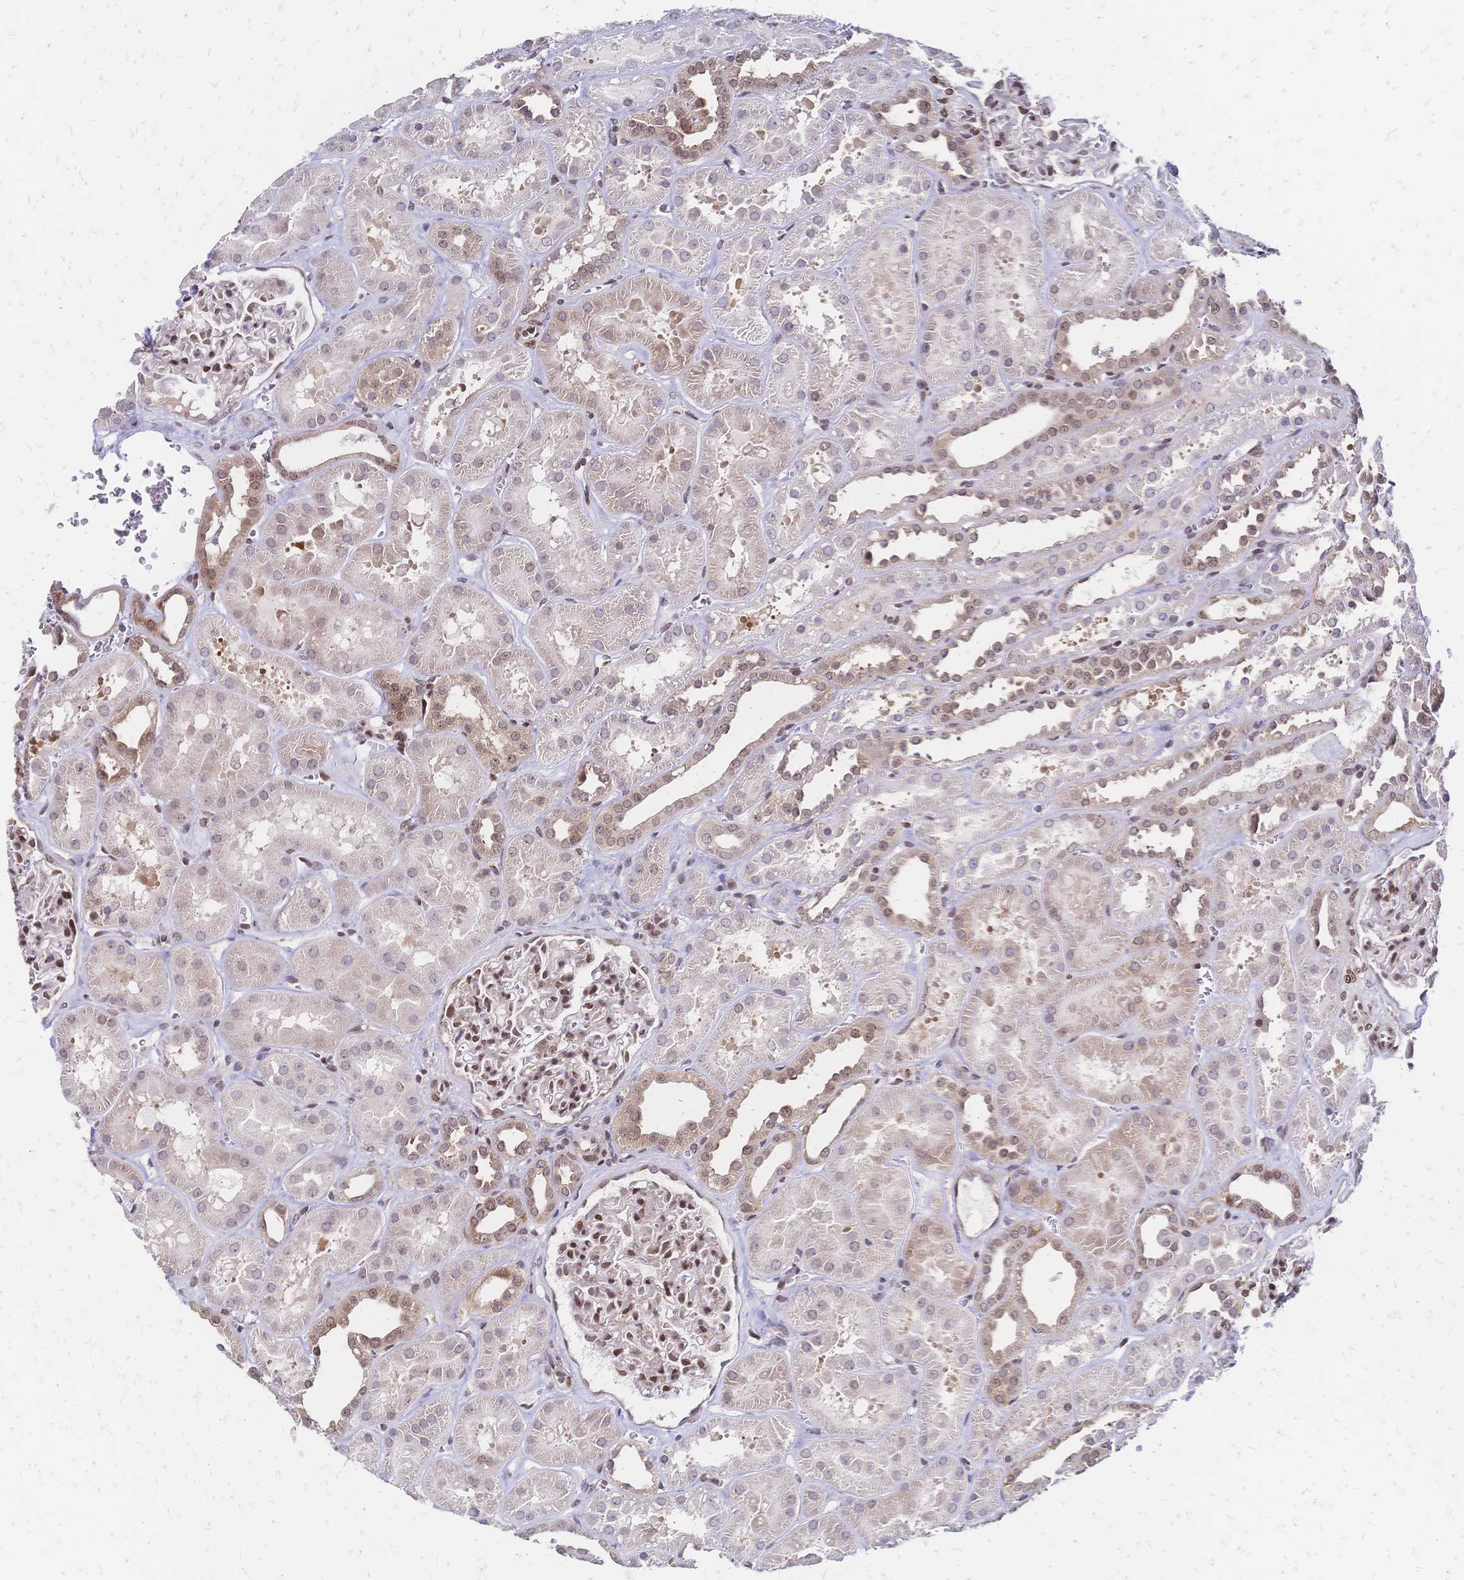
{"staining": {"intensity": "moderate", "quantity": "<25%", "location": "nuclear"}, "tissue": "kidney", "cell_type": "Cells in glomeruli", "image_type": "normal", "snomed": [{"axis": "morphology", "description": "Normal tissue, NOS"}, {"axis": "topography", "description": "Kidney"}], "caption": "A brown stain shows moderate nuclear expression of a protein in cells in glomeruli of benign kidney.", "gene": "CBX7", "patient": {"sex": "female", "age": 41}}